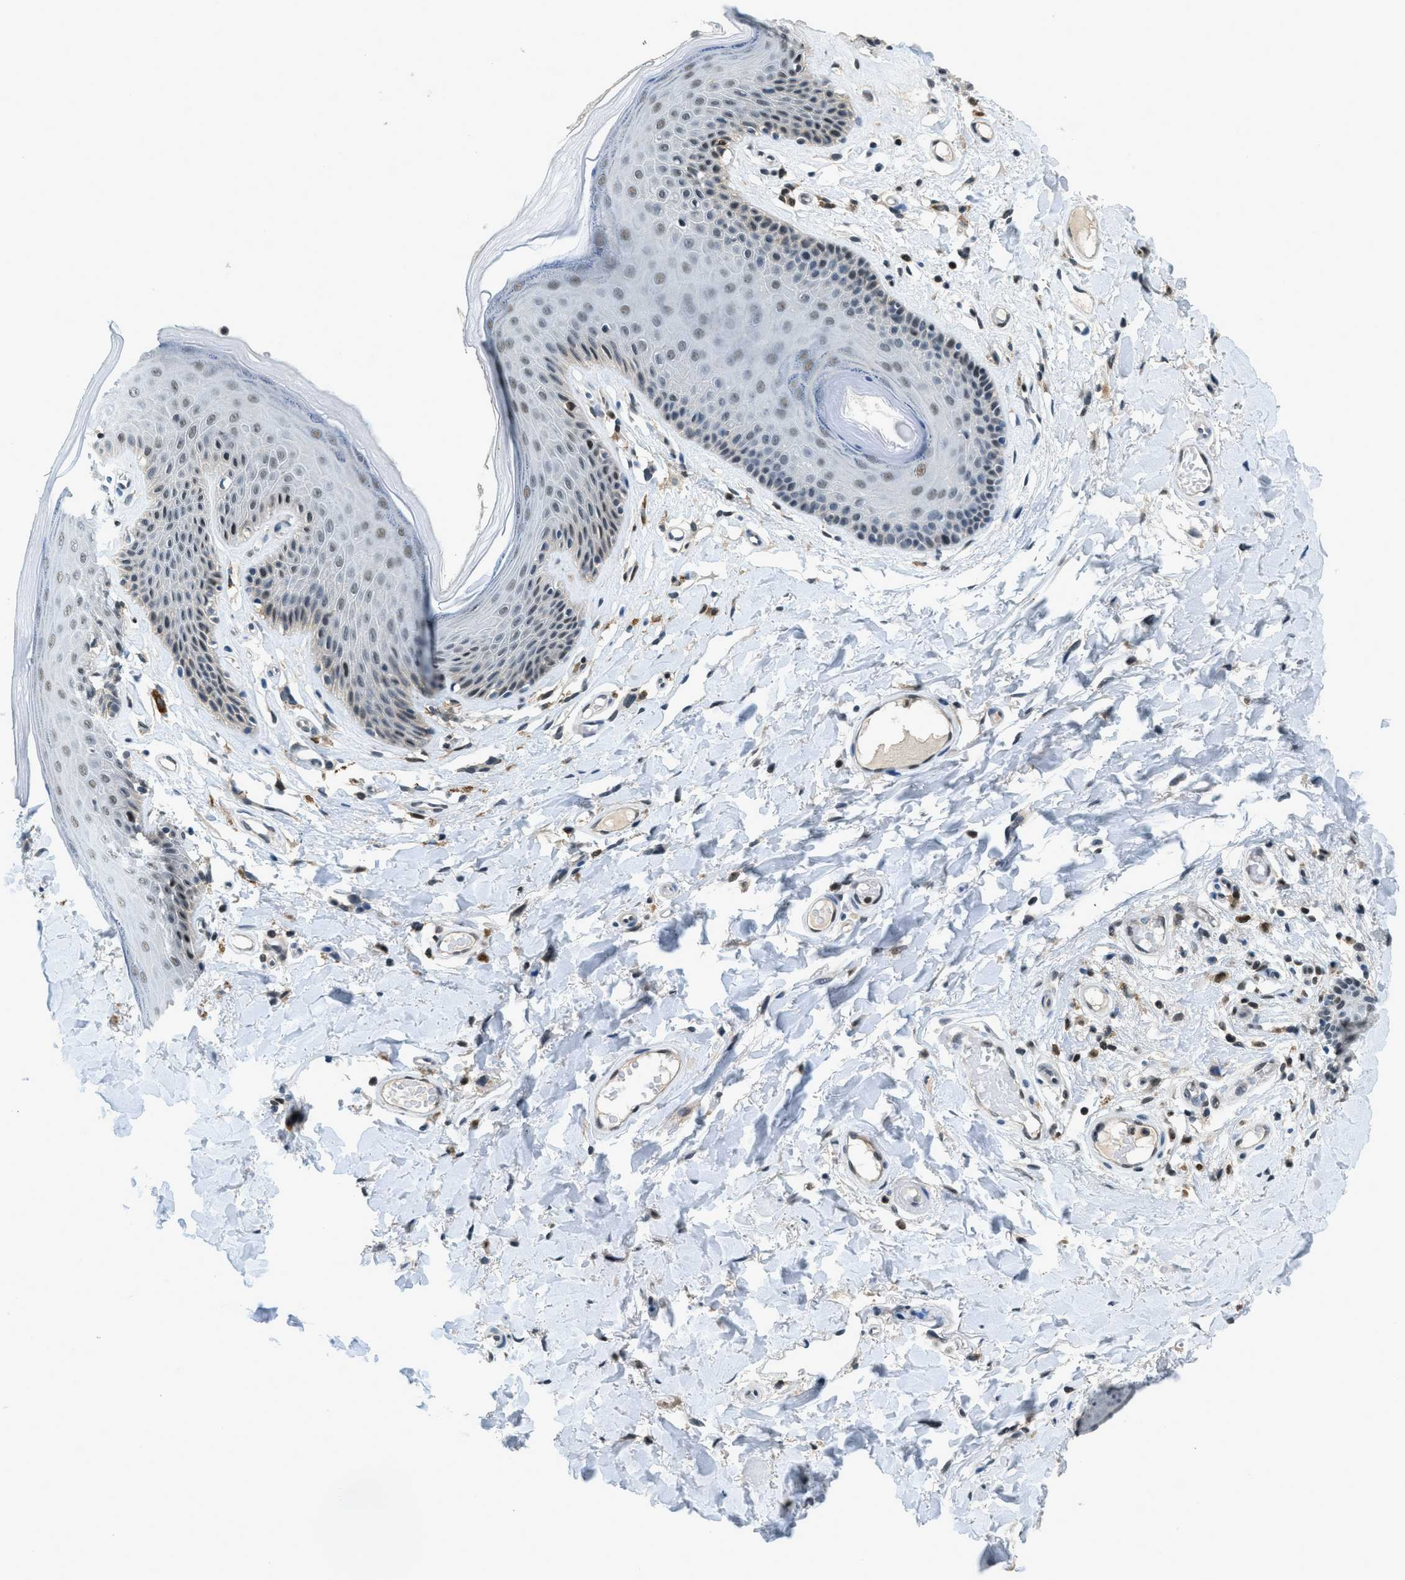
{"staining": {"intensity": "moderate", "quantity": "<25%", "location": "nuclear"}, "tissue": "skin", "cell_type": "Epidermal cells", "image_type": "normal", "snomed": [{"axis": "morphology", "description": "Normal tissue, NOS"}, {"axis": "topography", "description": "Vulva"}], "caption": "This is a histology image of immunohistochemistry (IHC) staining of normal skin, which shows moderate positivity in the nuclear of epidermal cells.", "gene": "OGFR", "patient": {"sex": "female", "age": 73}}